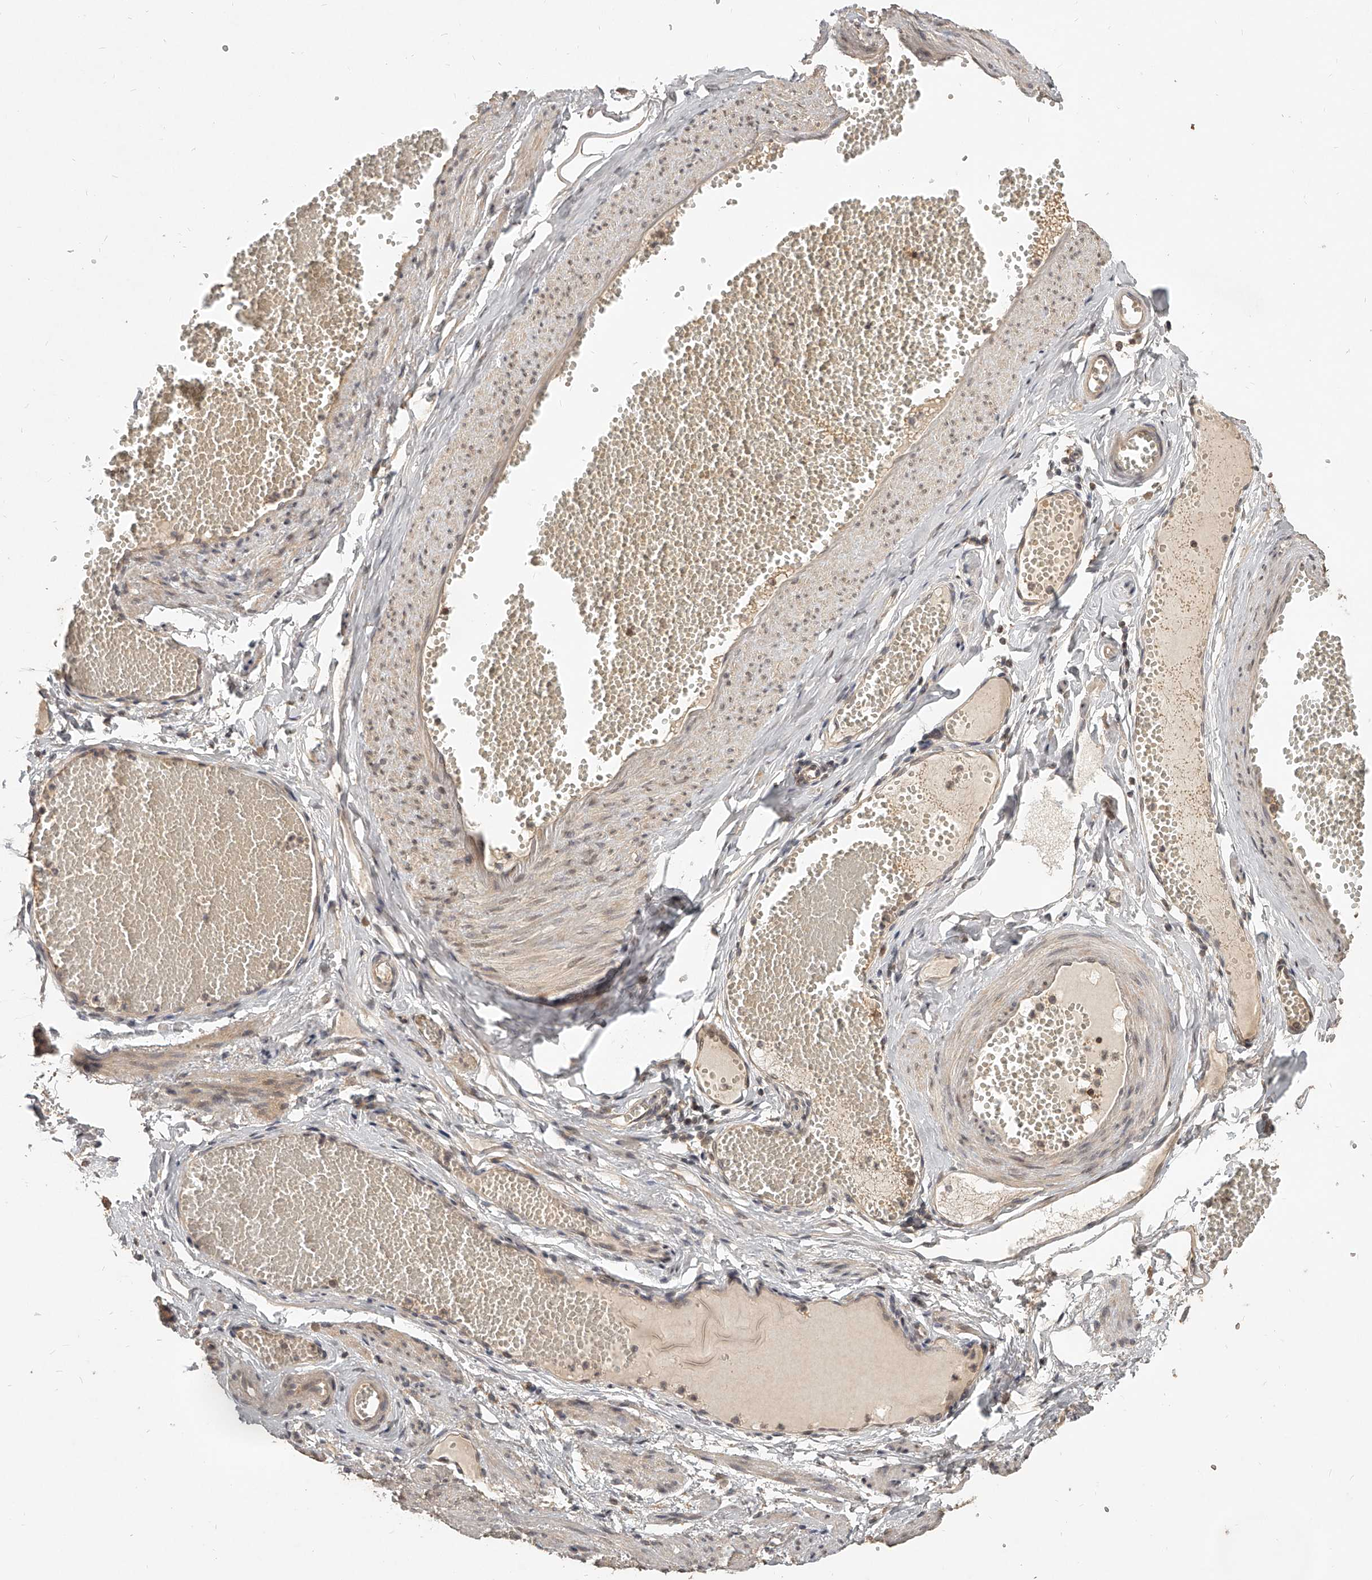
{"staining": {"intensity": "moderate", "quantity": ">75%", "location": "cytoplasmic/membranous"}, "tissue": "adipose tissue", "cell_type": "Adipocytes", "image_type": "normal", "snomed": [{"axis": "morphology", "description": "Normal tissue, NOS"}, {"axis": "topography", "description": "Smooth muscle"}, {"axis": "topography", "description": "Peripheral nerve tissue"}], "caption": "Moderate cytoplasmic/membranous expression for a protein is present in approximately >75% of adipocytes of normal adipose tissue using IHC.", "gene": "SLC37A1", "patient": {"sex": "female", "age": 39}}